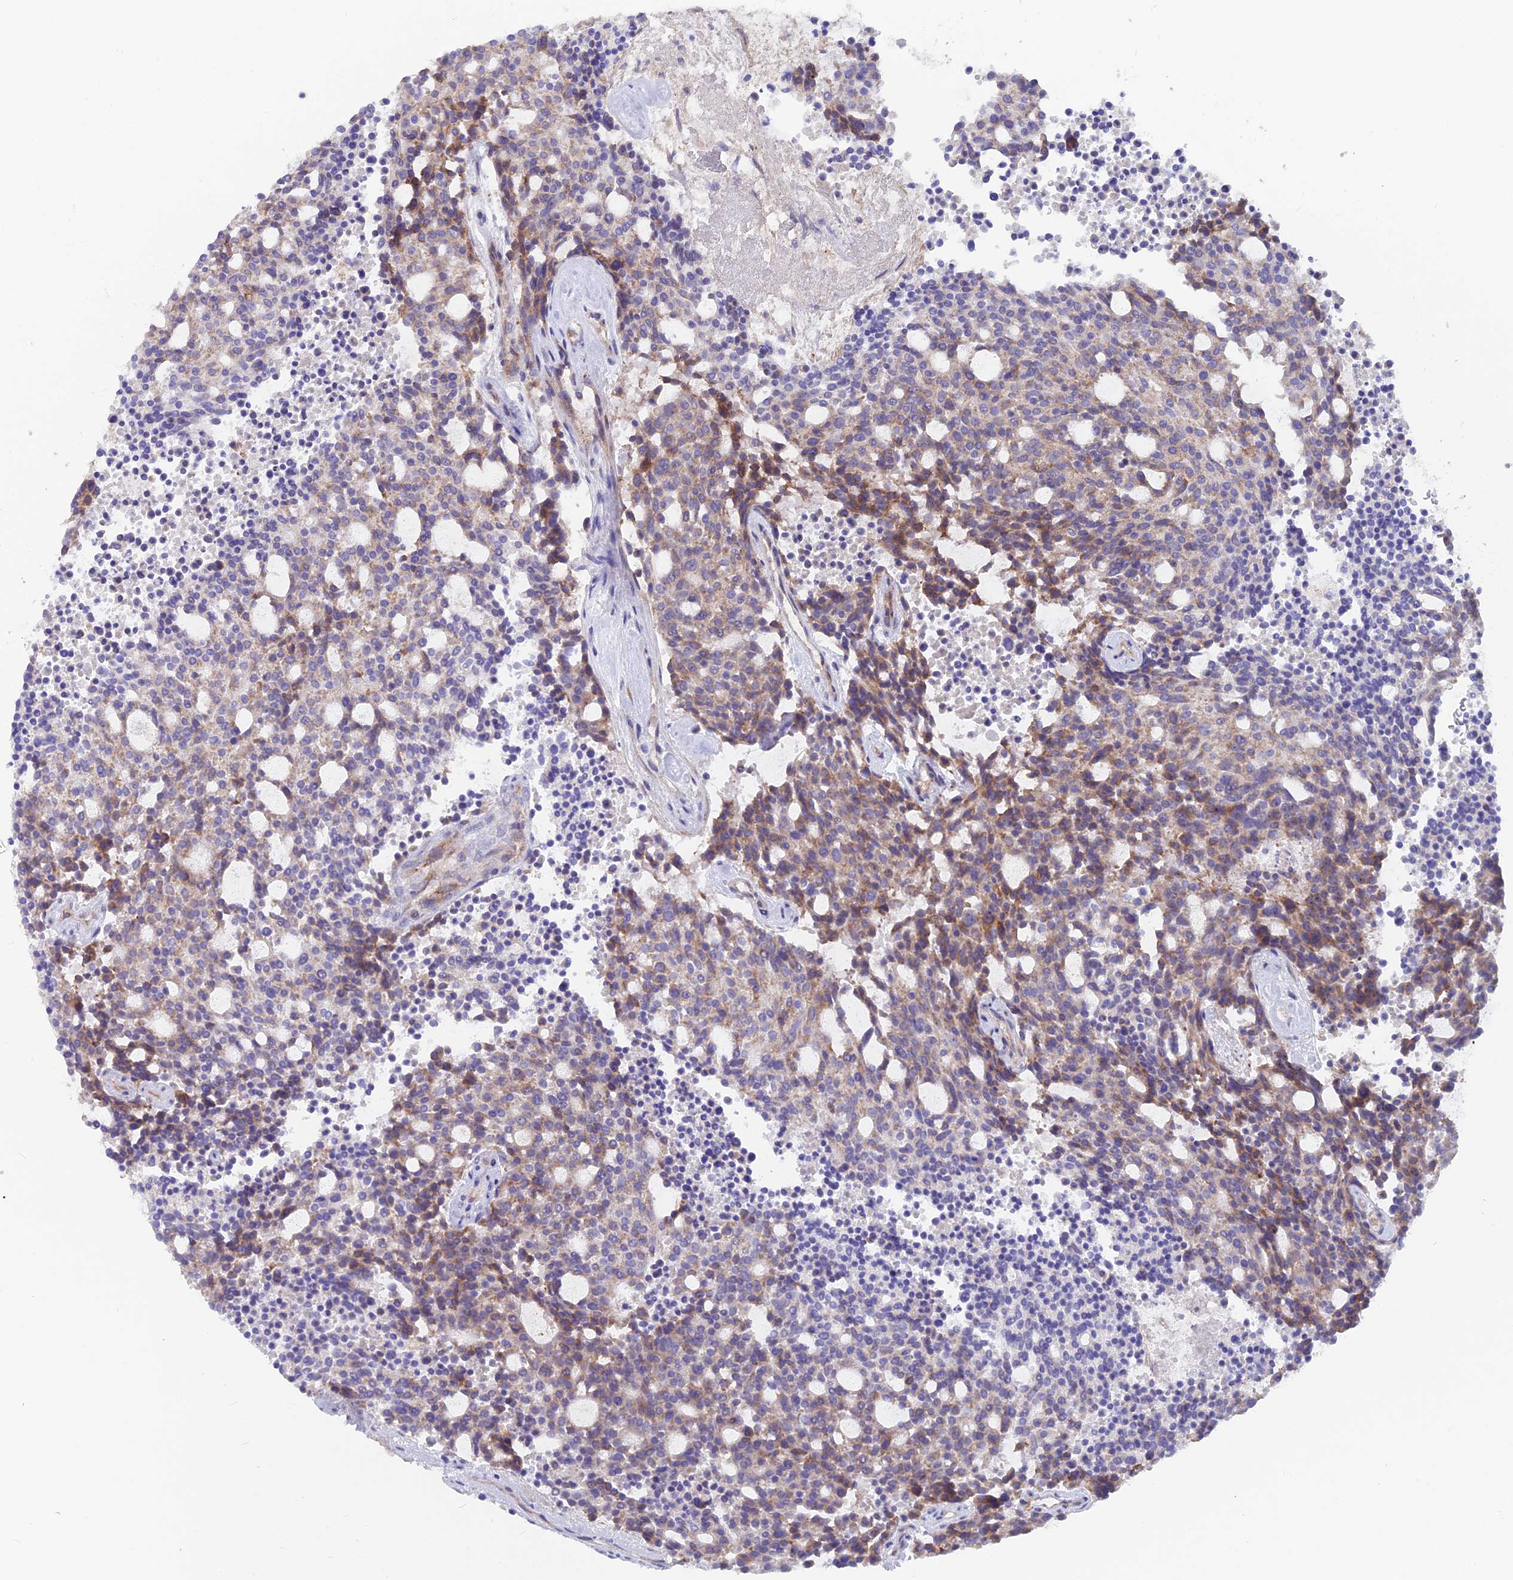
{"staining": {"intensity": "moderate", "quantity": "<25%", "location": "cytoplasmic/membranous"}, "tissue": "carcinoid", "cell_type": "Tumor cells", "image_type": "cancer", "snomed": [{"axis": "morphology", "description": "Carcinoid, malignant, NOS"}, {"axis": "topography", "description": "Pancreas"}], "caption": "Immunohistochemical staining of human malignant carcinoid demonstrates low levels of moderate cytoplasmic/membranous staining in about <25% of tumor cells.", "gene": "TIGD6", "patient": {"sex": "female", "age": 54}}